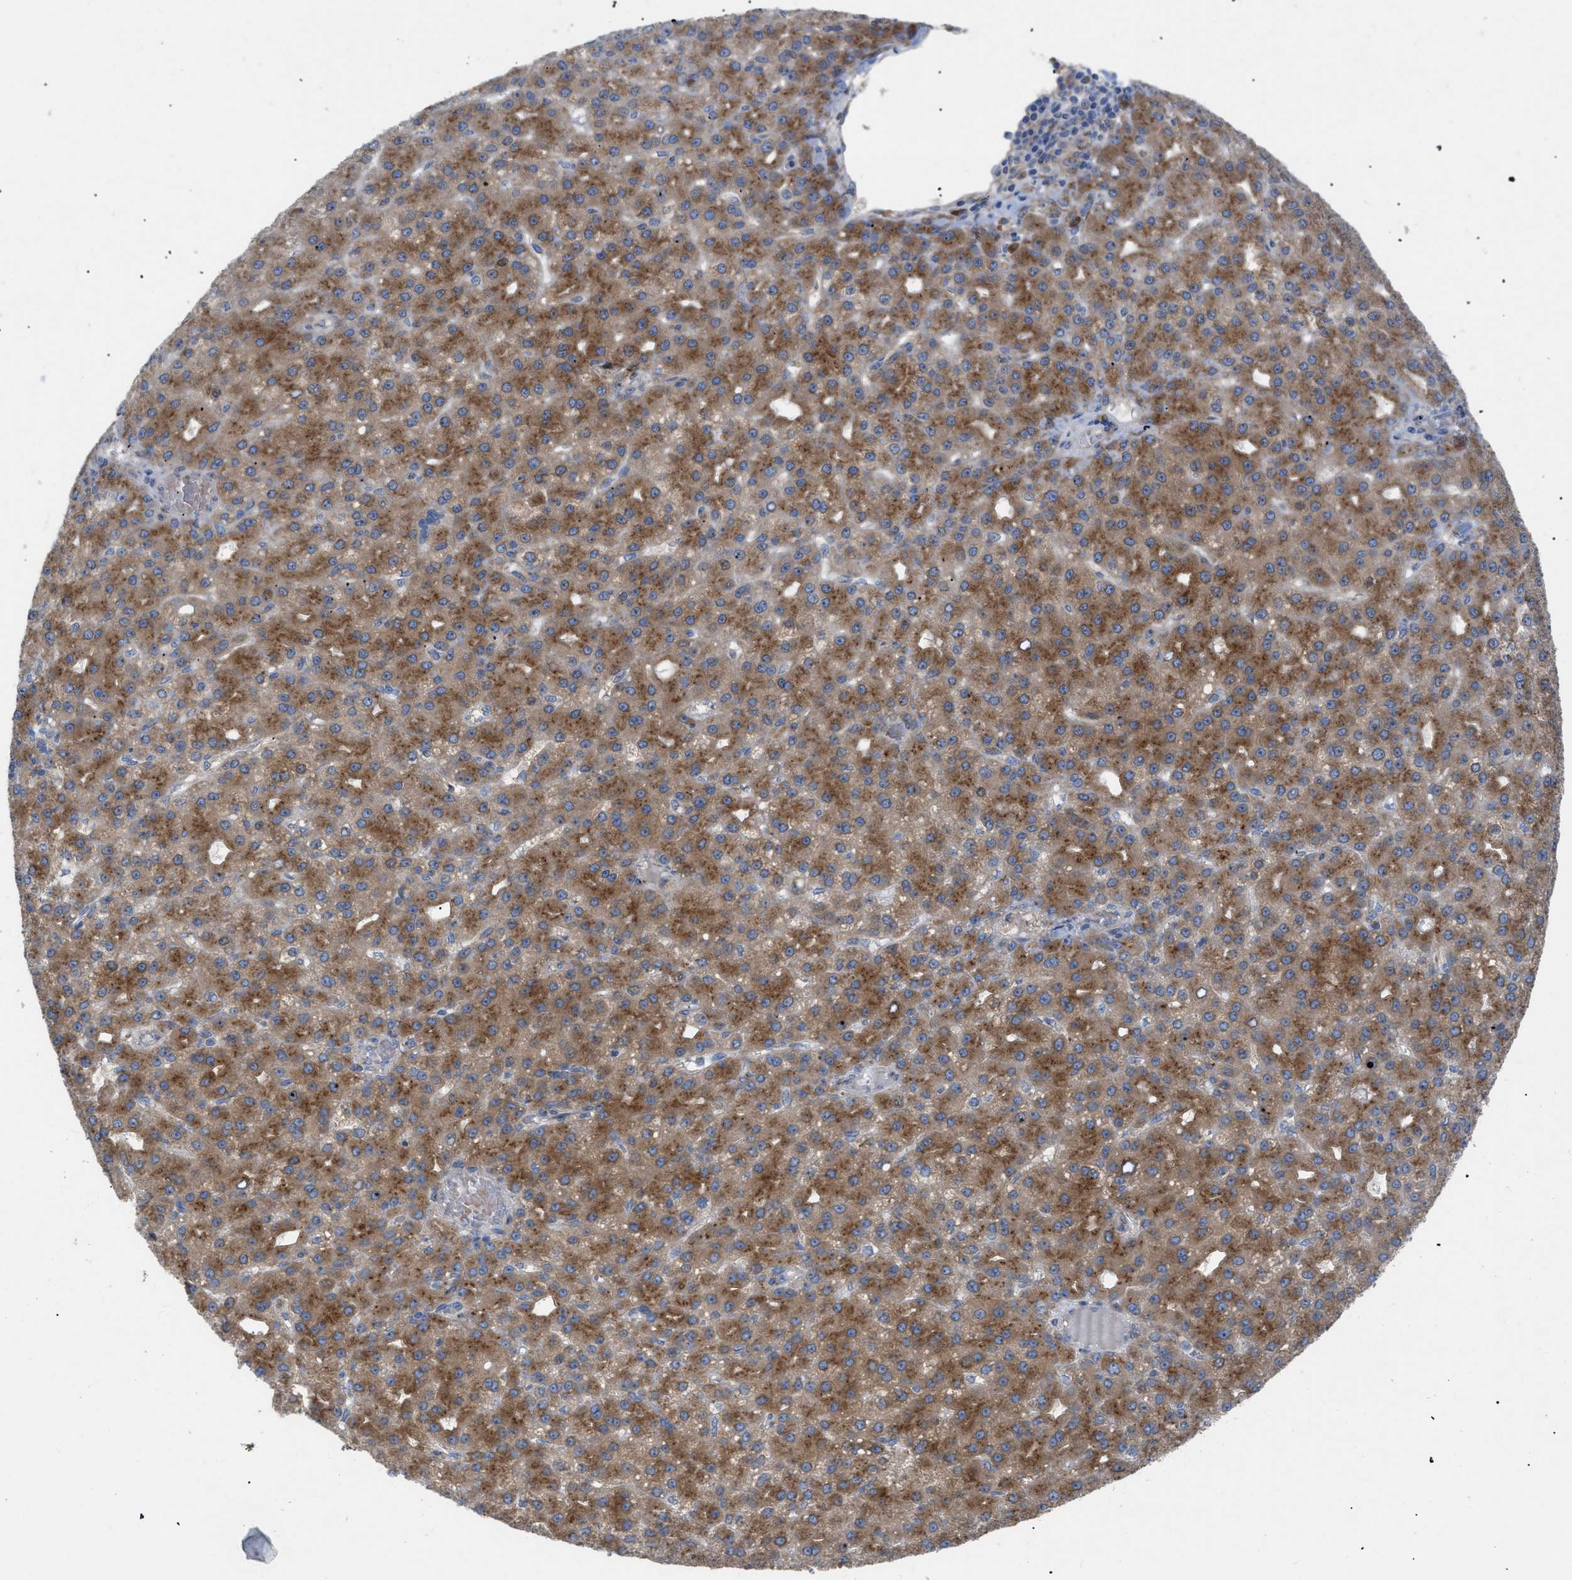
{"staining": {"intensity": "moderate", "quantity": ">75%", "location": "cytoplasmic/membranous"}, "tissue": "liver cancer", "cell_type": "Tumor cells", "image_type": "cancer", "snomed": [{"axis": "morphology", "description": "Carcinoma, Hepatocellular, NOS"}, {"axis": "topography", "description": "Liver"}], "caption": "Liver cancer stained with a brown dye demonstrates moderate cytoplasmic/membranous positive positivity in about >75% of tumor cells.", "gene": "SLC50A1", "patient": {"sex": "male", "age": 67}}